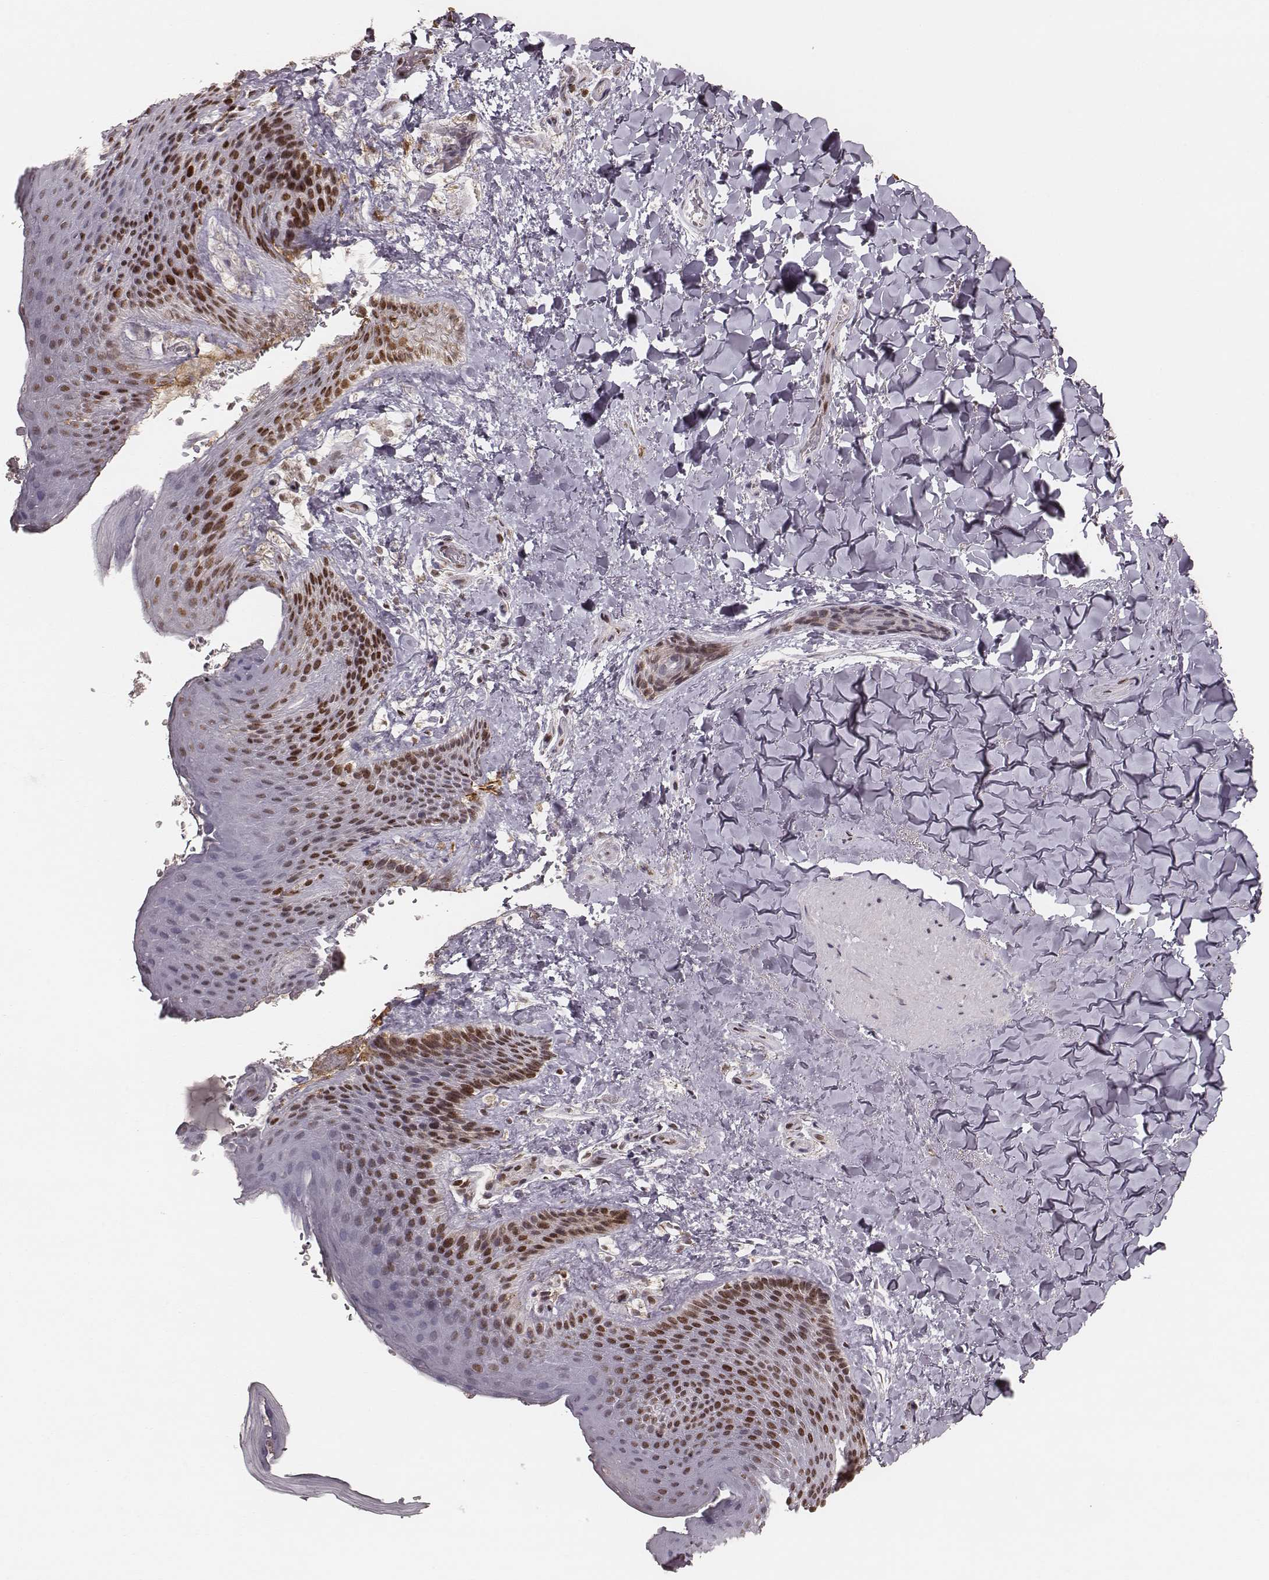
{"staining": {"intensity": "strong", "quantity": ">75%", "location": "nuclear"}, "tissue": "skin", "cell_type": "Epidermal cells", "image_type": "normal", "snomed": [{"axis": "morphology", "description": "Normal tissue, NOS"}, {"axis": "topography", "description": "Anal"}], "caption": "The histopathology image displays staining of normal skin, revealing strong nuclear protein positivity (brown color) within epidermal cells. The protein is stained brown, and the nuclei are stained in blue (DAB IHC with brightfield microscopy, high magnification).", "gene": "PARP1", "patient": {"sex": "male", "age": 36}}